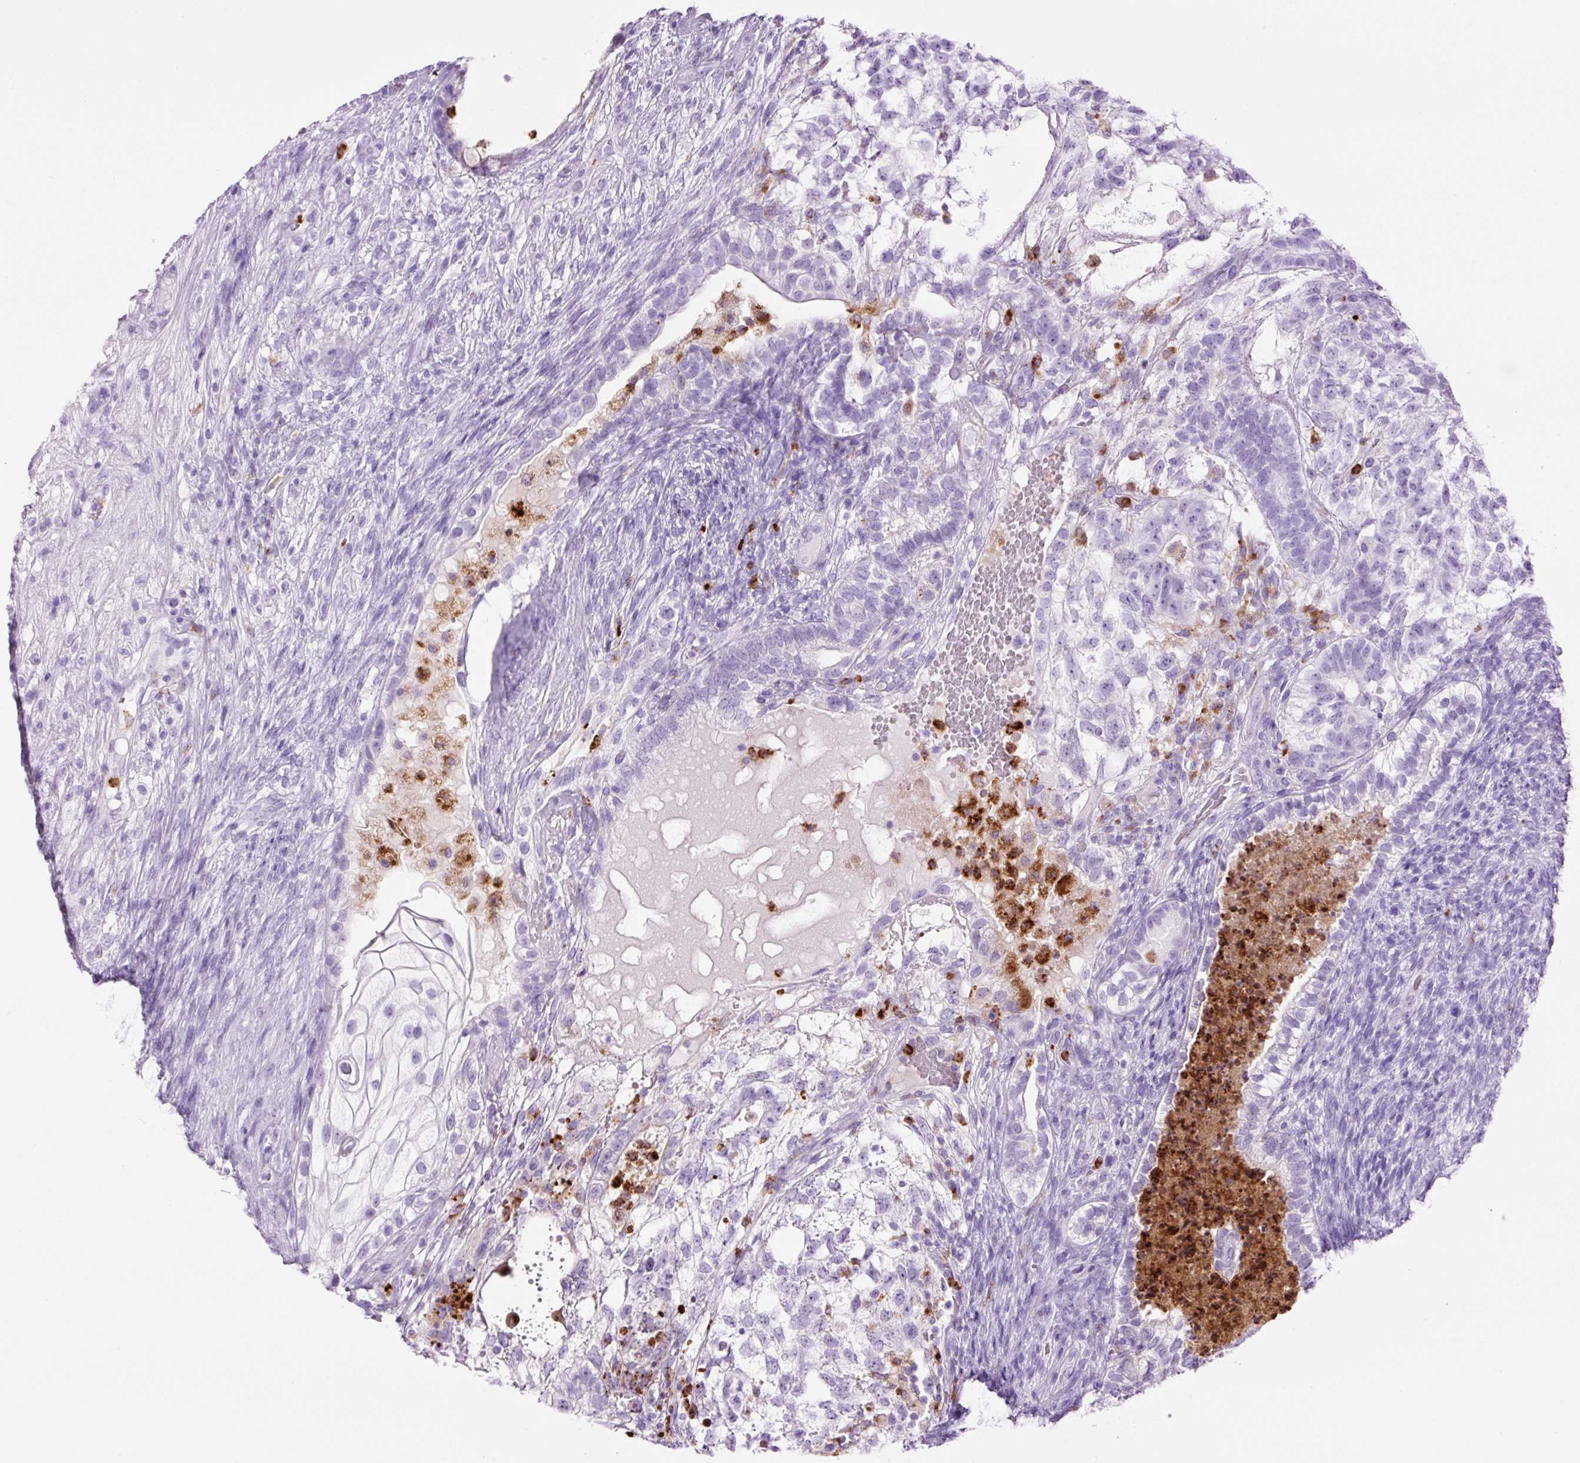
{"staining": {"intensity": "negative", "quantity": "none", "location": "none"}, "tissue": "testis cancer", "cell_type": "Tumor cells", "image_type": "cancer", "snomed": [{"axis": "morphology", "description": "Seminoma, NOS"}, {"axis": "morphology", "description": "Carcinoma, Embryonal, NOS"}, {"axis": "topography", "description": "Testis"}], "caption": "Testis seminoma stained for a protein using immunohistochemistry (IHC) displays no expression tumor cells.", "gene": "LYZ", "patient": {"sex": "male", "age": 41}}